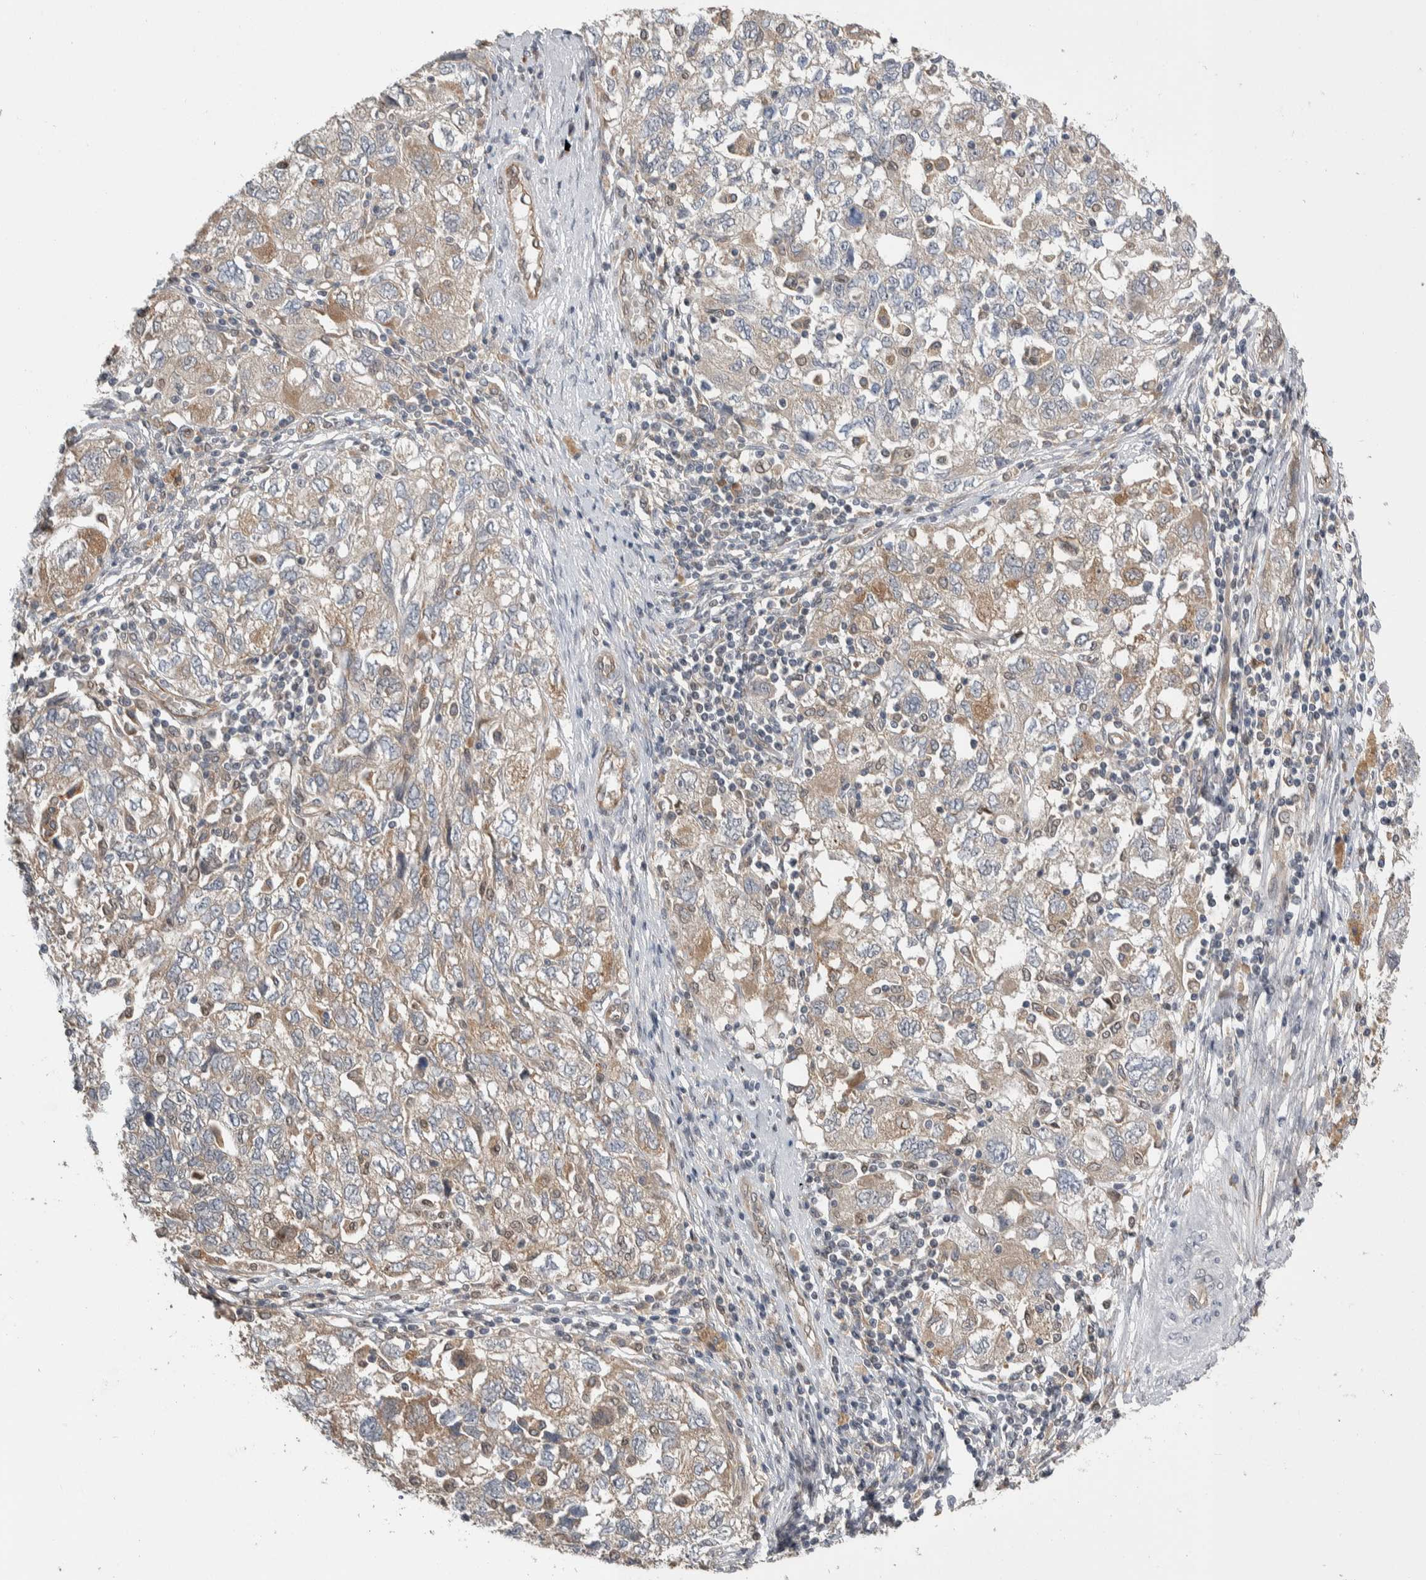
{"staining": {"intensity": "weak", "quantity": "25%-75%", "location": "cytoplasmic/membranous"}, "tissue": "ovarian cancer", "cell_type": "Tumor cells", "image_type": "cancer", "snomed": [{"axis": "morphology", "description": "Carcinoma, NOS"}, {"axis": "morphology", "description": "Cystadenocarcinoma, serous, NOS"}, {"axis": "topography", "description": "Ovary"}], "caption": "Protein staining of ovarian serous cystadenocarcinoma tissue shows weak cytoplasmic/membranous positivity in approximately 25%-75% of tumor cells. (DAB (3,3'-diaminobenzidine) = brown stain, brightfield microscopy at high magnification).", "gene": "PRDM4", "patient": {"sex": "female", "age": 69}}